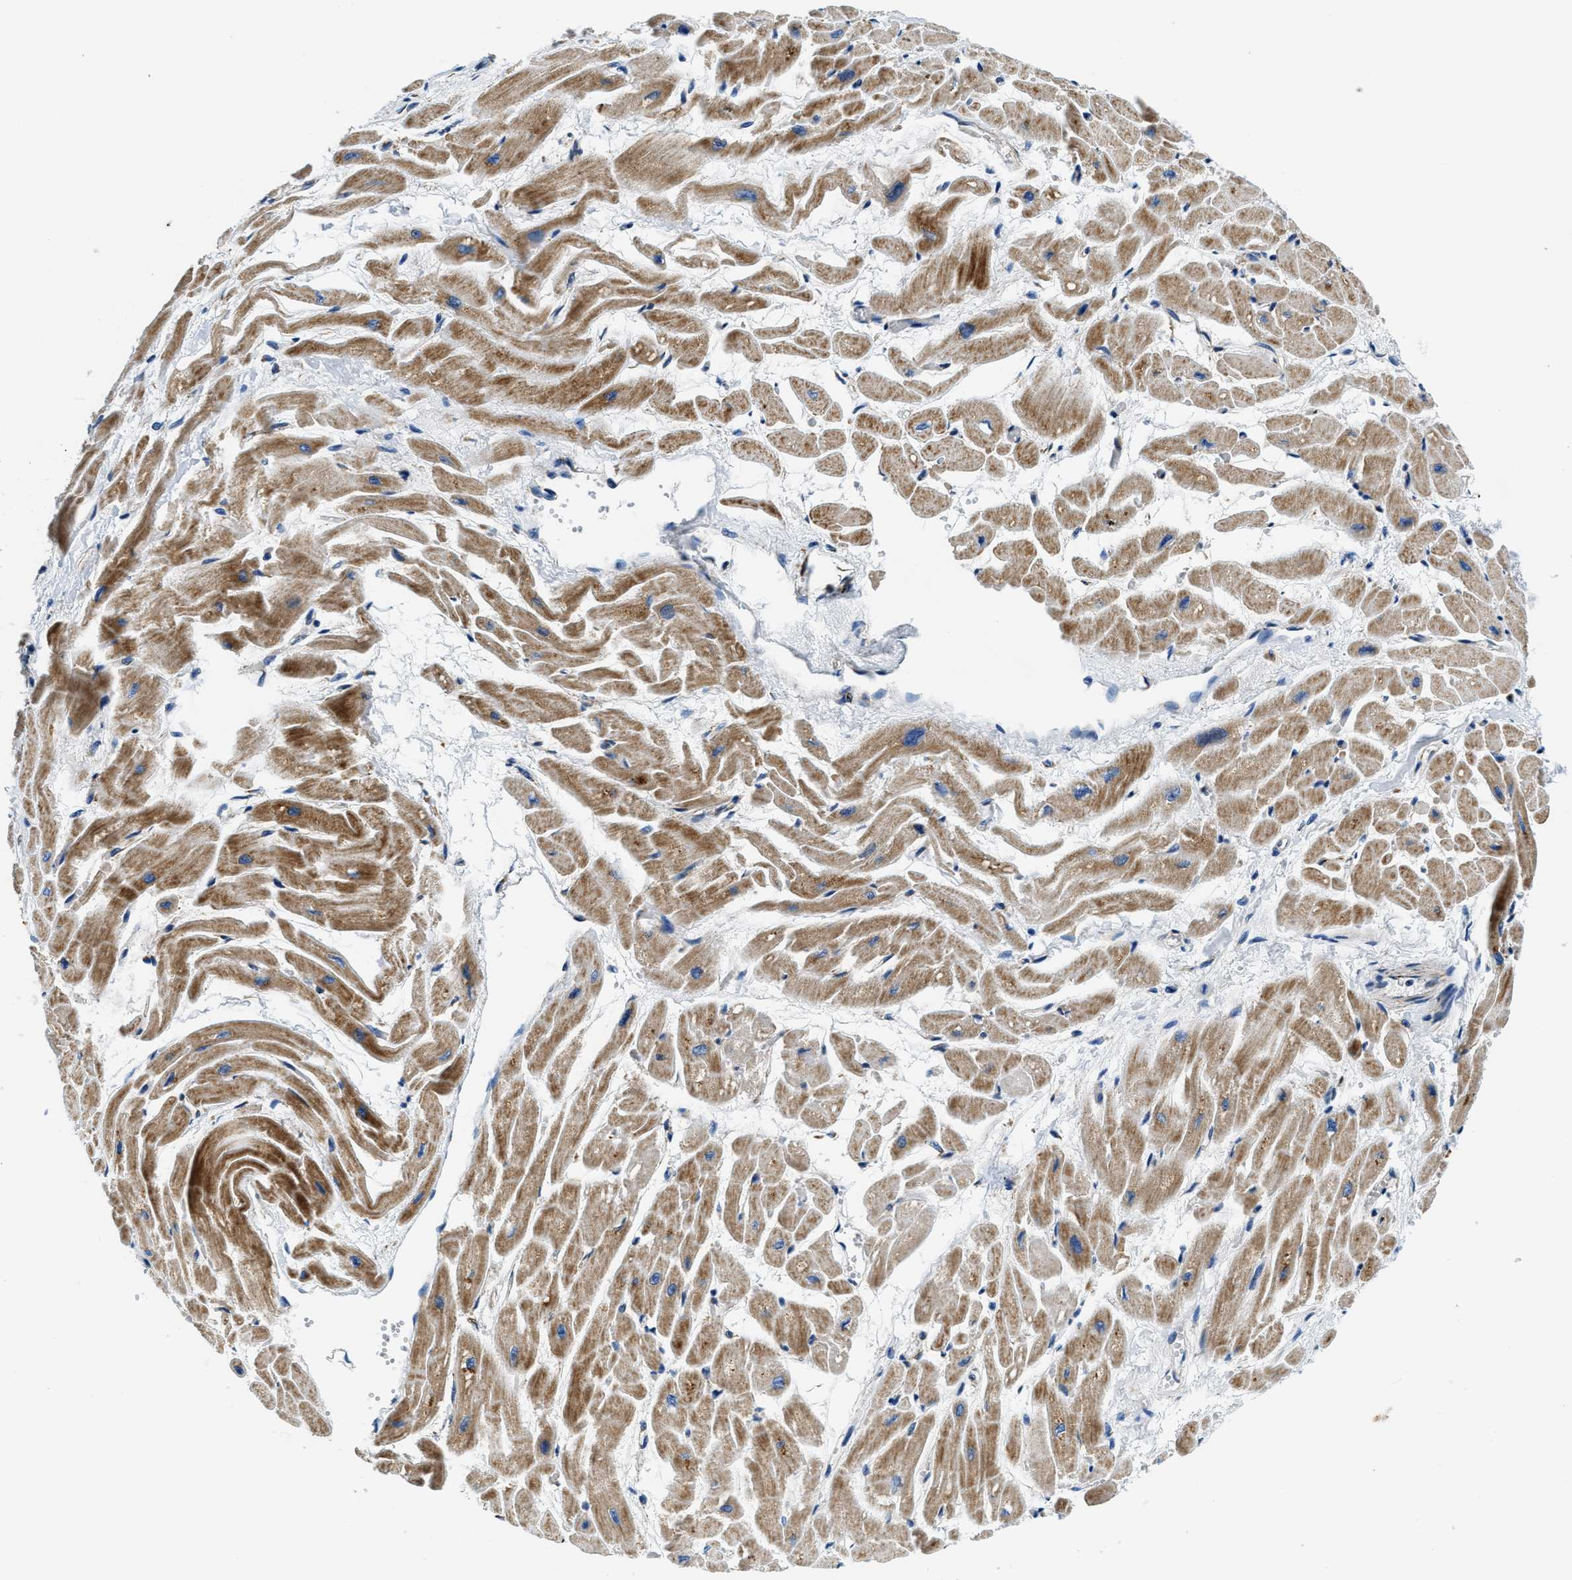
{"staining": {"intensity": "moderate", "quantity": ">75%", "location": "cytoplasmic/membranous"}, "tissue": "heart muscle", "cell_type": "Cardiomyocytes", "image_type": "normal", "snomed": [{"axis": "morphology", "description": "Normal tissue, NOS"}, {"axis": "topography", "description": "Heart"}], "caption": "An IHC histopathology image of normal tissue is shown. Protein staining in brown shows moderate cytoplasmic/membranous positivity in heart muscle within cardiomyocytes.", "gene": "SAMD4B", "patient": {"sex": "male", "age": 45}}